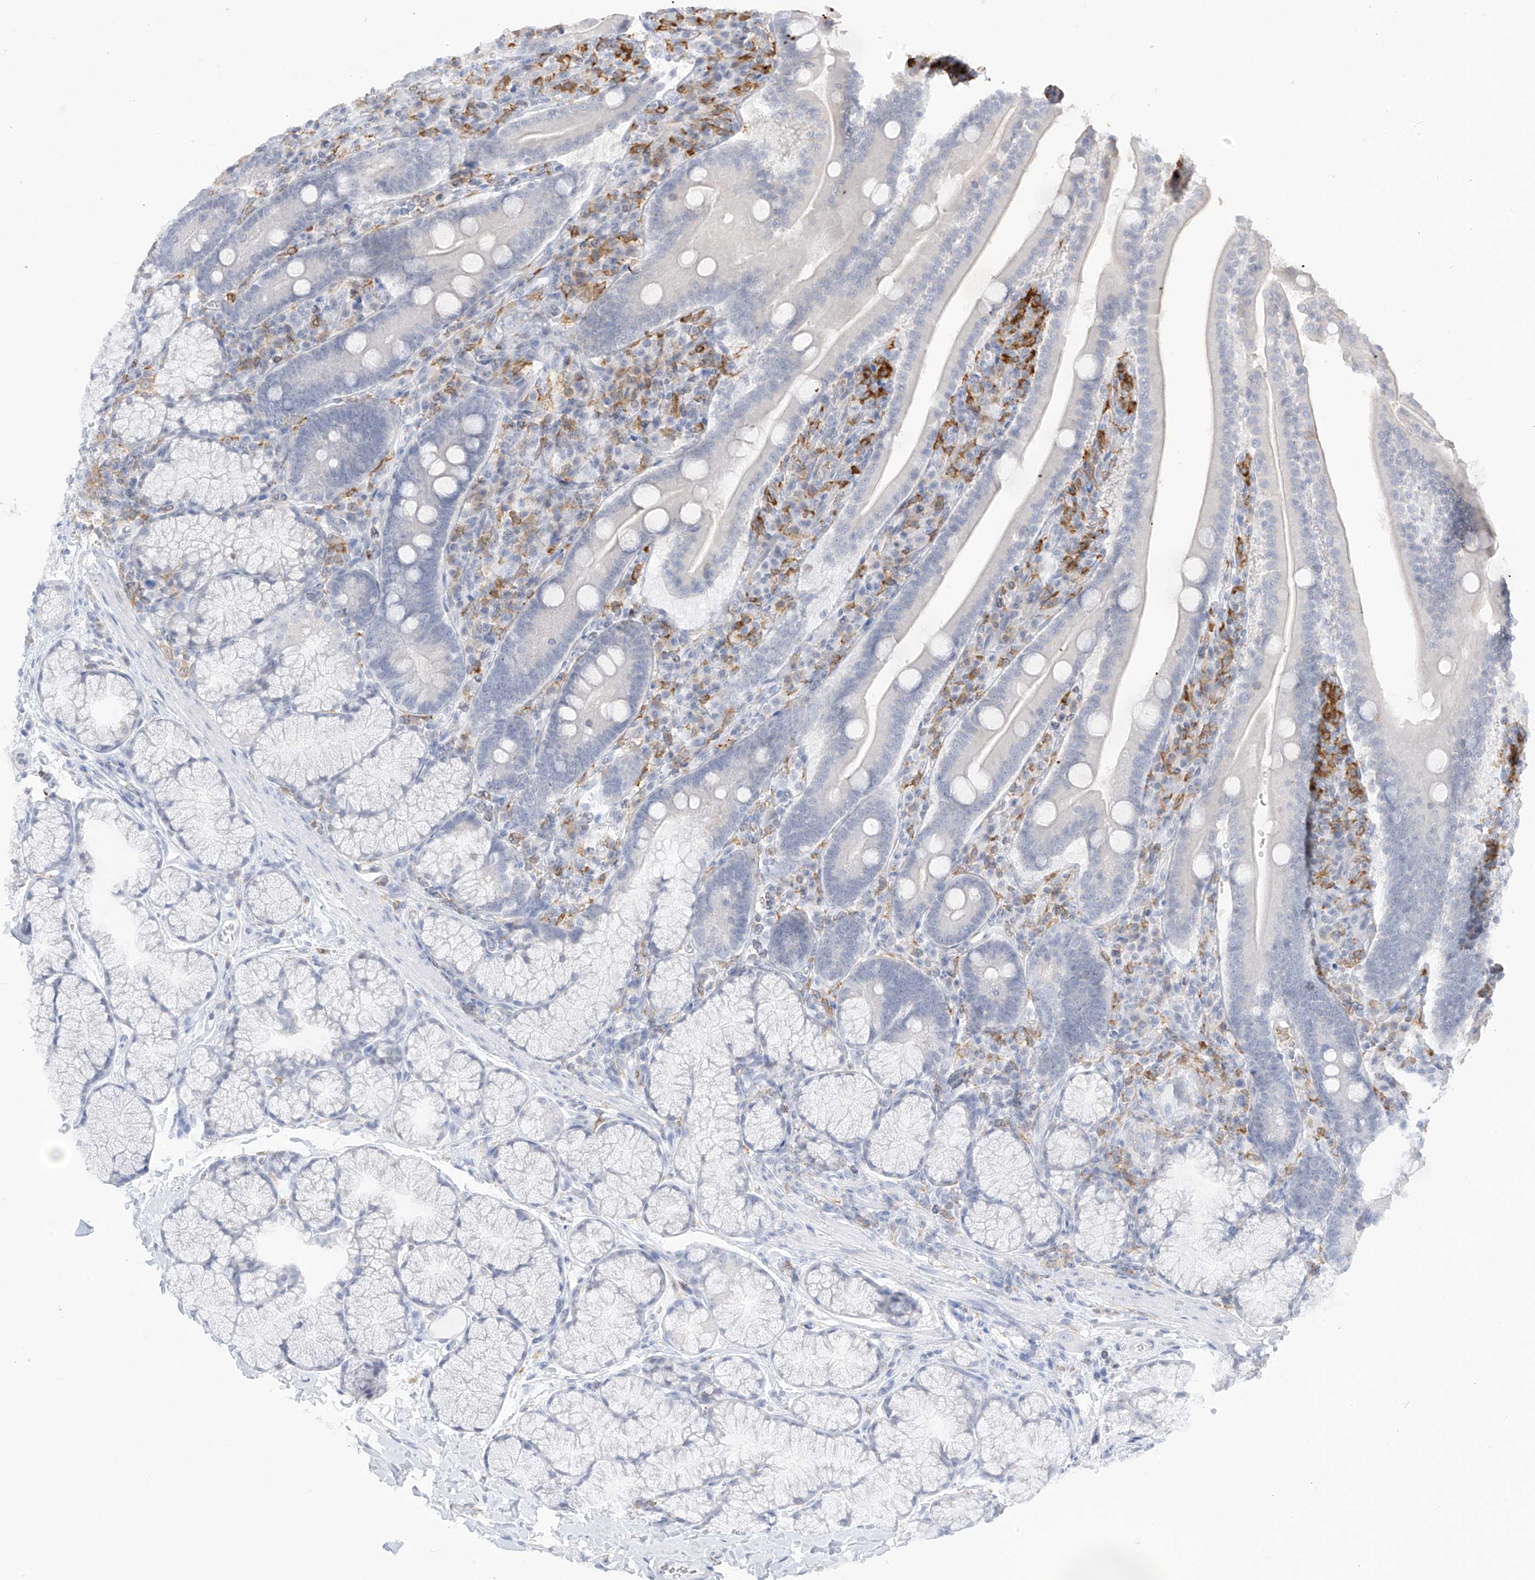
{"staining": {"intensity": "negative", "quantity": "none", "location": "none"}, "tissue": "duodenum", "cell_type": "Glandular cells", "image_type": "normal", "snomed": [{"axis": "morphology", "description": "Normal tissue, NOS"}, {"axis": "topography", "description": "Duodenum"}], "caption": "Photomicrograph shows no protein expression in glandular cells of benign duodenum. (Brightfield microscopy of DAB (3,3'-diaminobenzidine) immunohistochemistry (IHC) at high magnification).", "gene": "TBXAS1", "patient": {"sex": "male", "age": 35}}